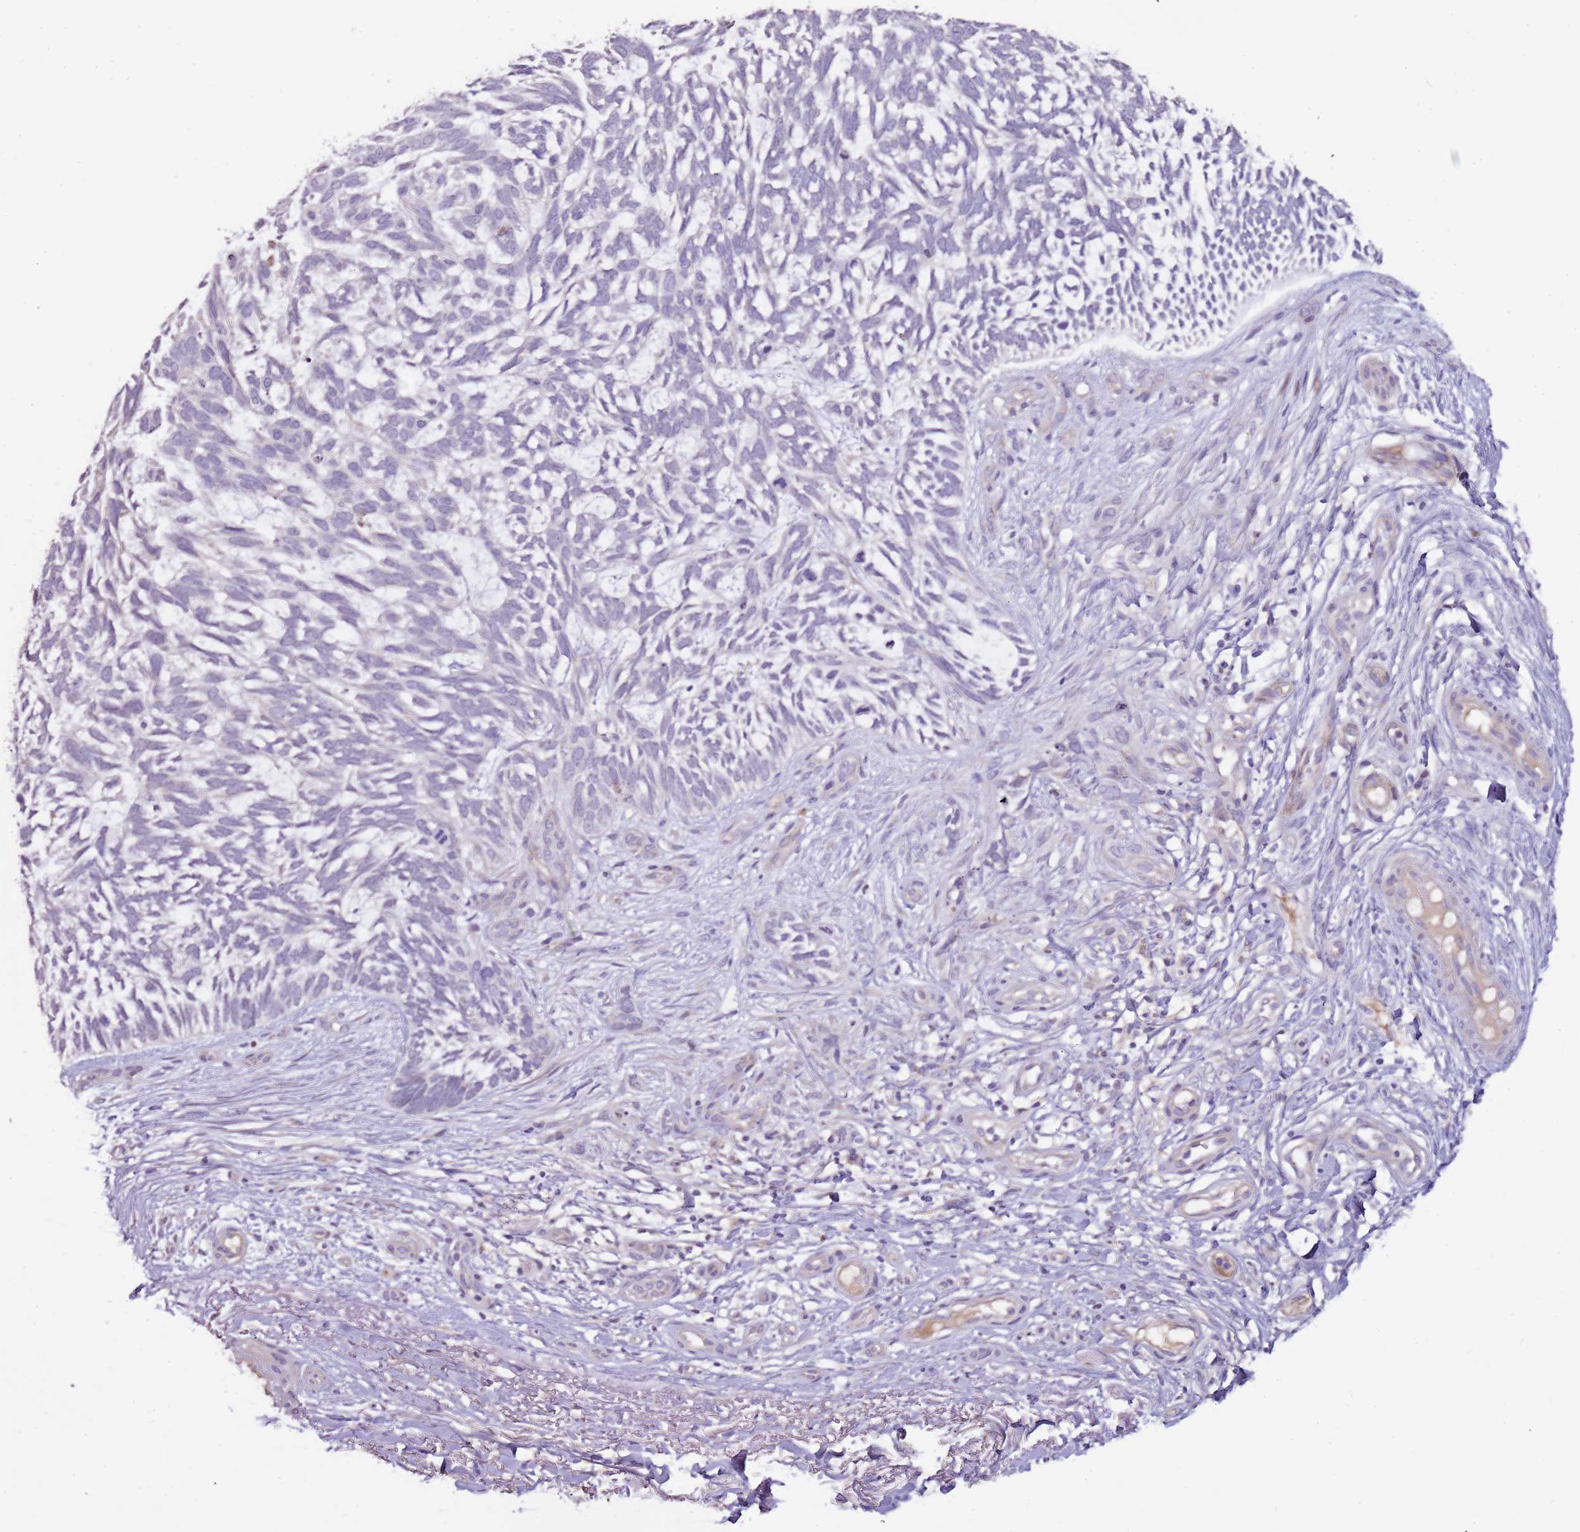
{"staining": {"intensity": "negative", "quantity": "none", "location": "none"}, "tissue": "skin cancer", "cell_type": "Tumor cells", "image_type": "cancer", "snomed": [{"axis": "morphology", "description": "Basal cell carcinoma"}, {"axis": "topography", "description": "Skin"}], "caption": "DAB (3,3'-diaminobenzidine) immunohistochemical staining of human skin cancer (basal cell carcinoma) reveals no significant positivity in tumor cells.", "gene": "NKX2-3", "patient": {"sex": "male", "age": 88}}